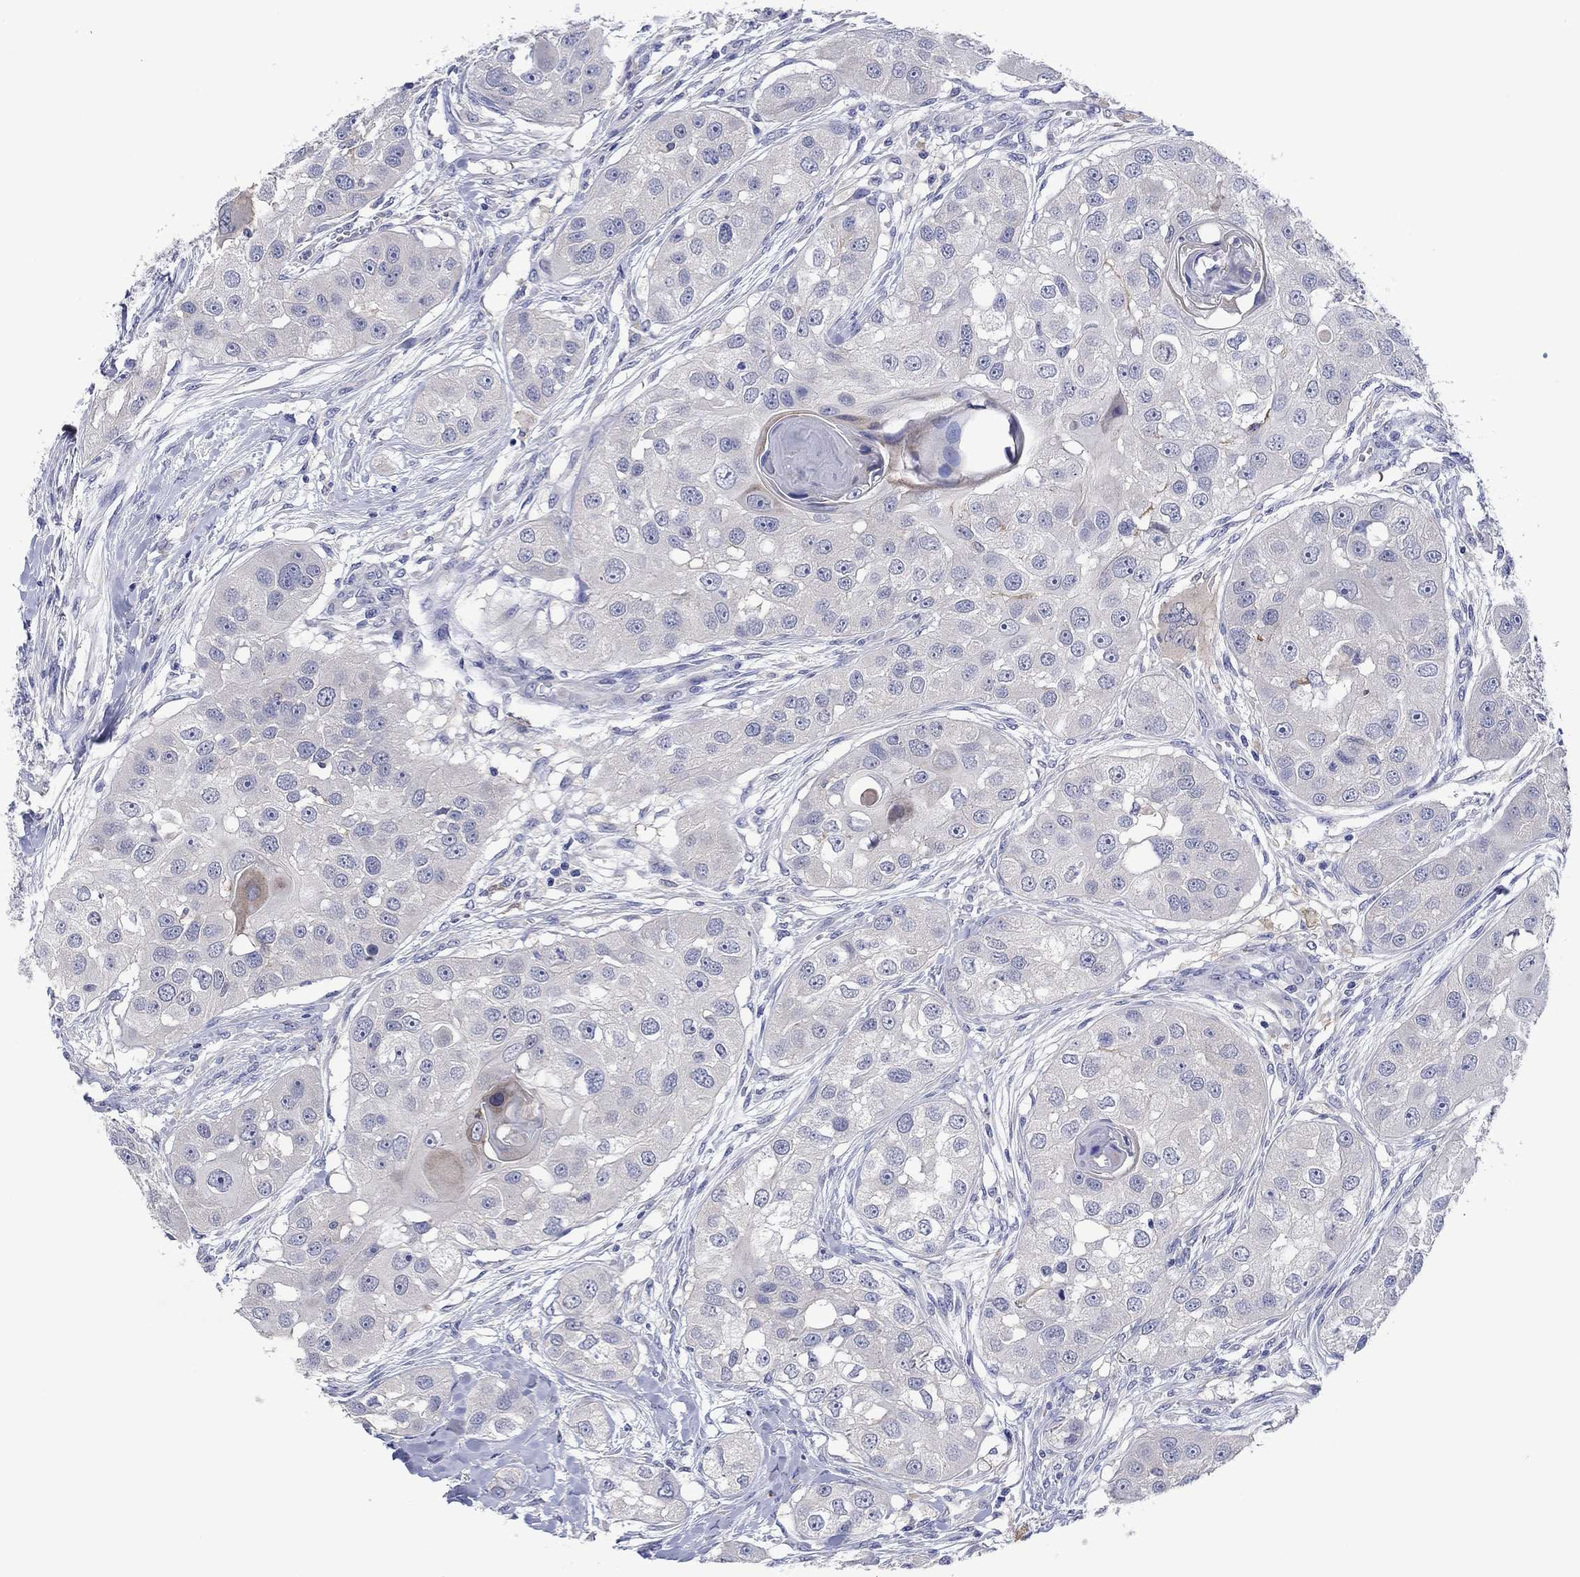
{"staining": {"intensity": "weak", "quantity": "<25%", "location": "cytoplasmic/membranous"}, "tissue": "head and neck cancer", "cell_type": "Tumor cells", "image_type": "cancer", "snomed": [{"axis": "morphology", "description": "Normal tissue, NOS"}, {"axis": "morphology", "description": "Squamous cell carcinoma, NOS"}, {"axis": "topography", "description": "Skeletal muscle"}, {"axis": "topography", "description": "Head-Neck"}], "caption": "Head and neck squamous cell carcinoma was stained to show a protein in brown. There is no significant expression in tumor cells.", "gene": "HDC", "patient": {"sex": "male", "age": 51}}